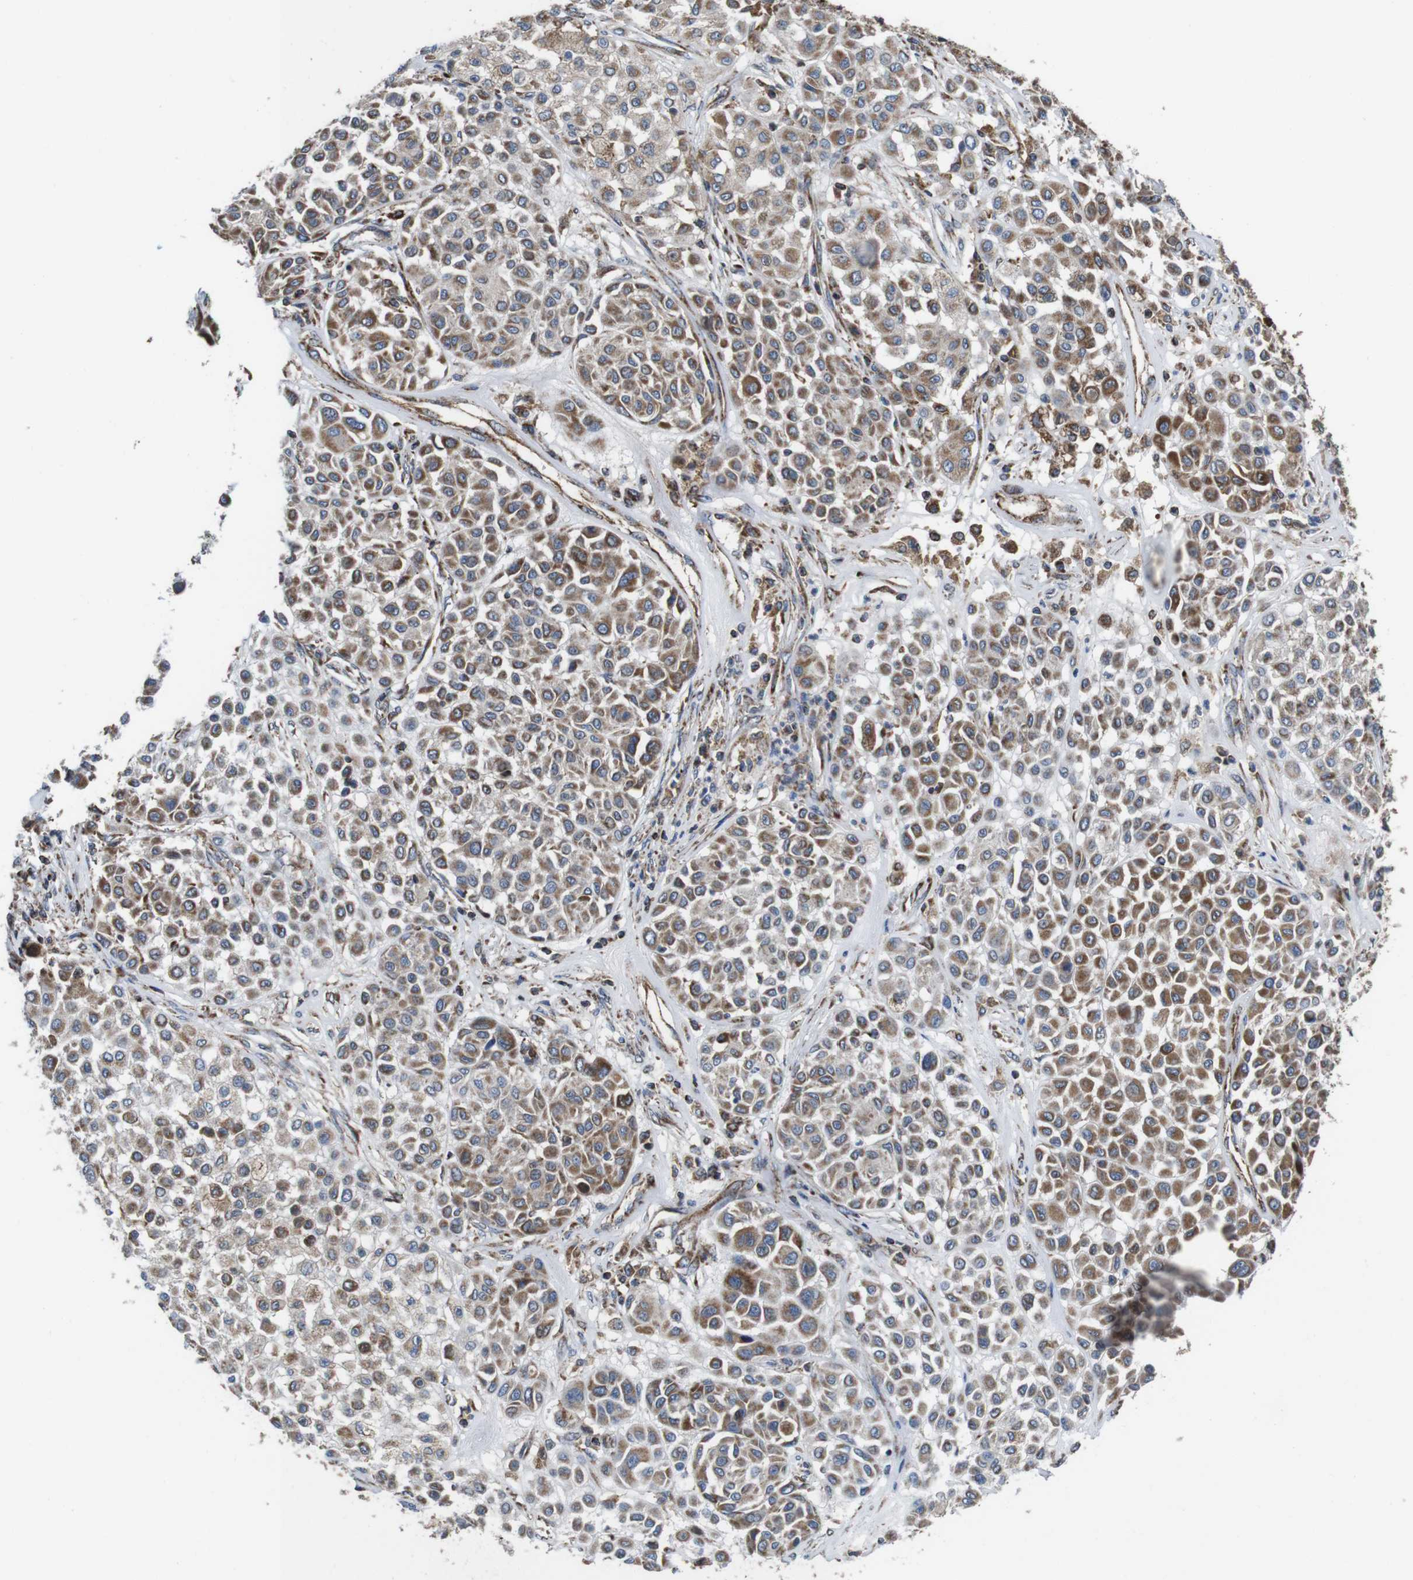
{"staining": {"intensity": "moderate", "quantity": ">75%", "location": "cytoplasmic/membranous"}, "tissue": "melanoma", "cell_type": "Tumor cells", "image_type": "cancer", "snomed": [{"axis": "morphology", "description": "Malignant melanoma, Metastatic site"}, {"axis": "topography", "description": "Soft tissue"}], "caption": "High-magnification brightfield microscopy of melanoma stained with DAB (3,3'-diaminobenzidine) (brown) and counterstained with hematoxylin (blue). tumor cells exhibit moderate cytoplasmic/membranous positivity is identified in approximately>75% of cells.", "gene": "HK1", "patient": {"sex": "male", "age": 41}}